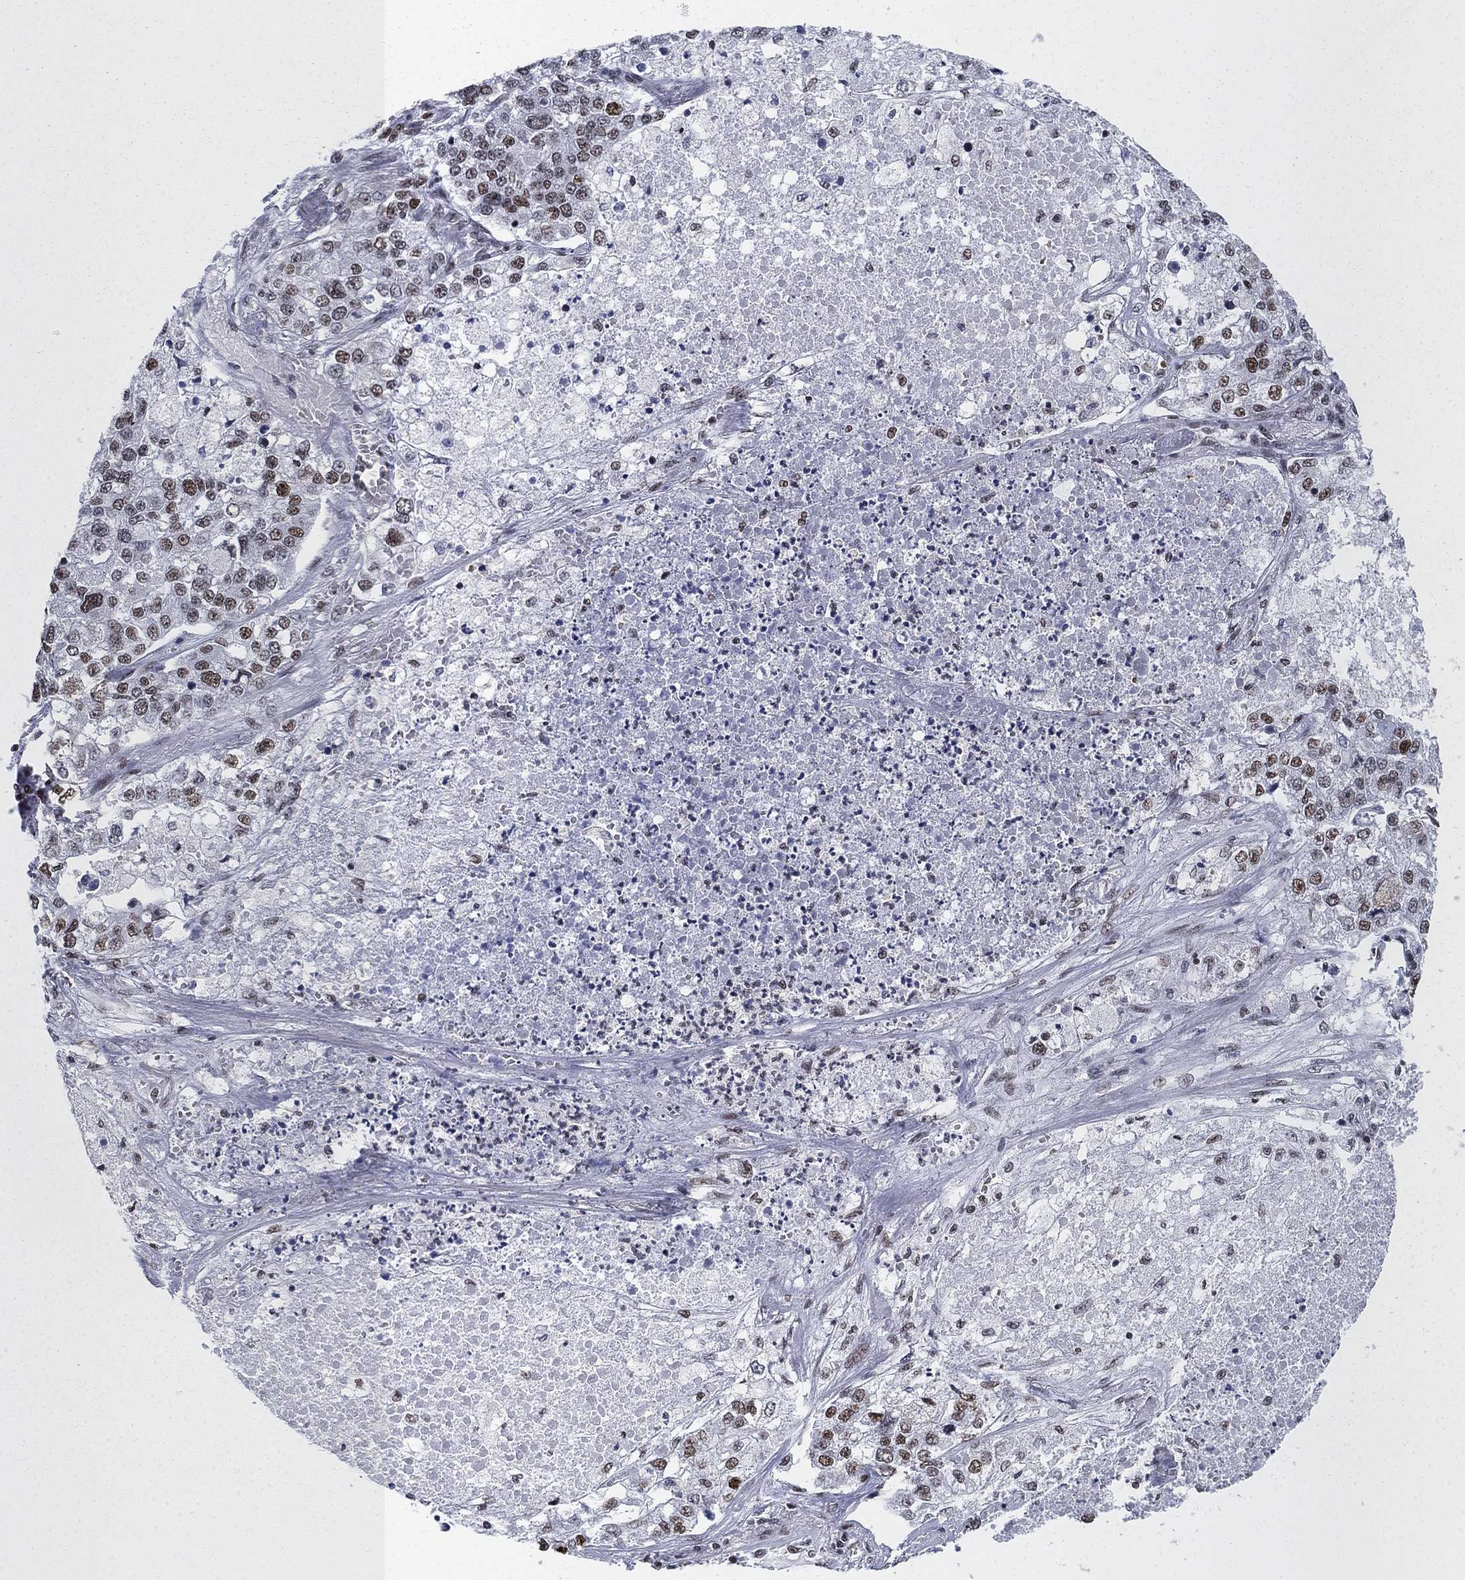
{"staining": {"intensity": "moderate", "quantity": "25%-75%", "location": "nuclear"}, "tissue": "lung cancer", "cell_type": "Tumor cells", "image_type": "cancer", "snomed": [{"axis": "morphology", "description": "Adenocarcinoma, NOS"}, {"axis": "topography", "description": "Lung"}], "caption": "This is a photomicrograph of immunohistochemistry (IHC) staining of lung adenocarcinoma, which shows moderate expression in the nuclear of tumor cells.", "gene": "RPRD1B", "patient": {"sex": "male", "age": 49}}